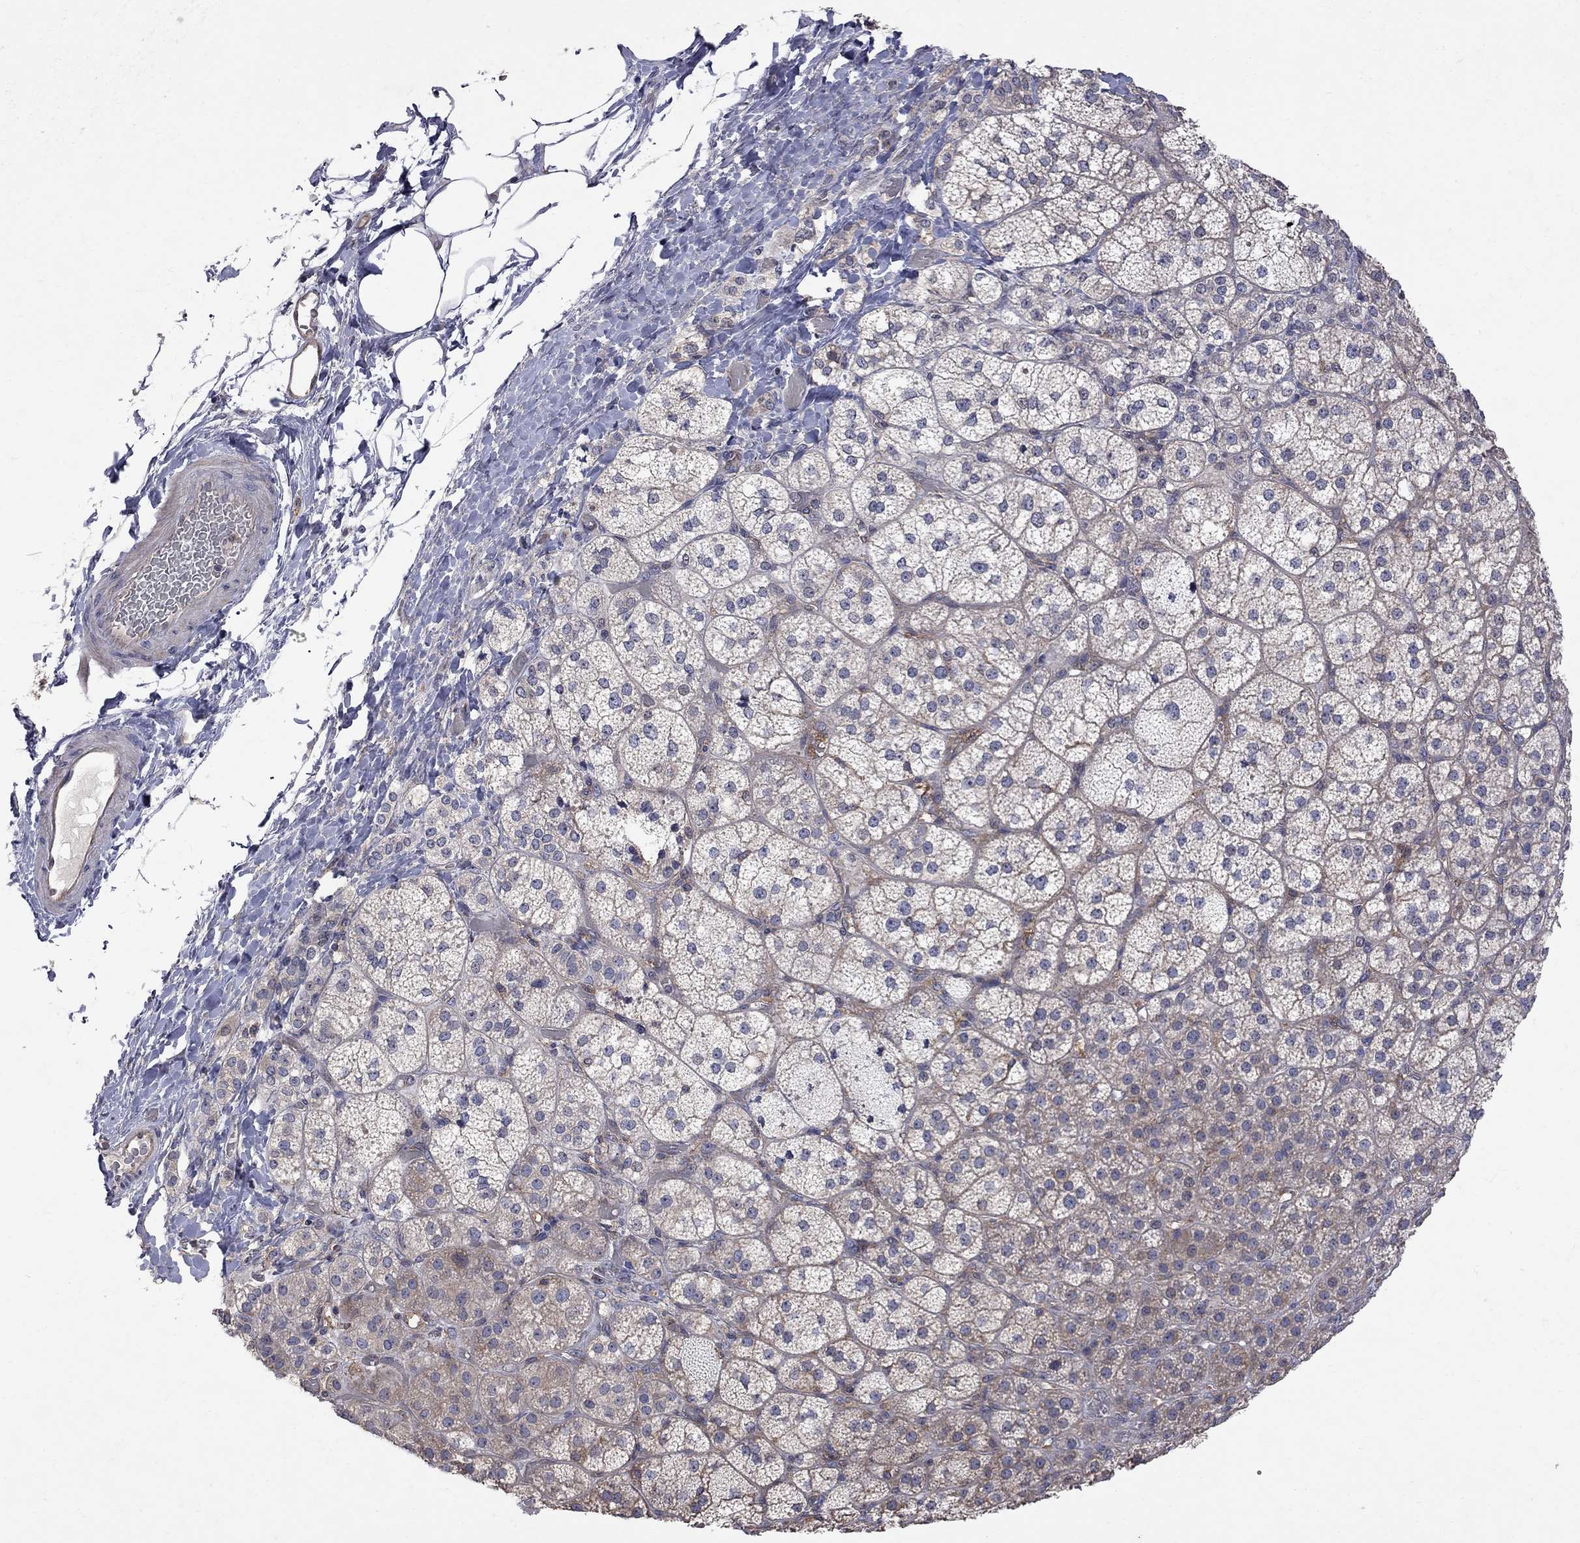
{"staining": {"intensity": "strong", "quantity": "<25%", "location": "cytoplasmic/membranous"}, "tissue": "adrenal gland", "cell_type": "Glandular cells", "image_type": "normal", "snomed": [{"axis": "morphology", "description": "Normal tissue, NOS"}, {"axis": "topography", "description": "Adrenal gland"}], "caption": "This is a micrograph of IHC staining of benign adrenal gland, which shows strong staining in the cytoplasmic/membranous of glandular cells.", "gene": "ABI3", "patient": {"sex": "female", "age": 60}}